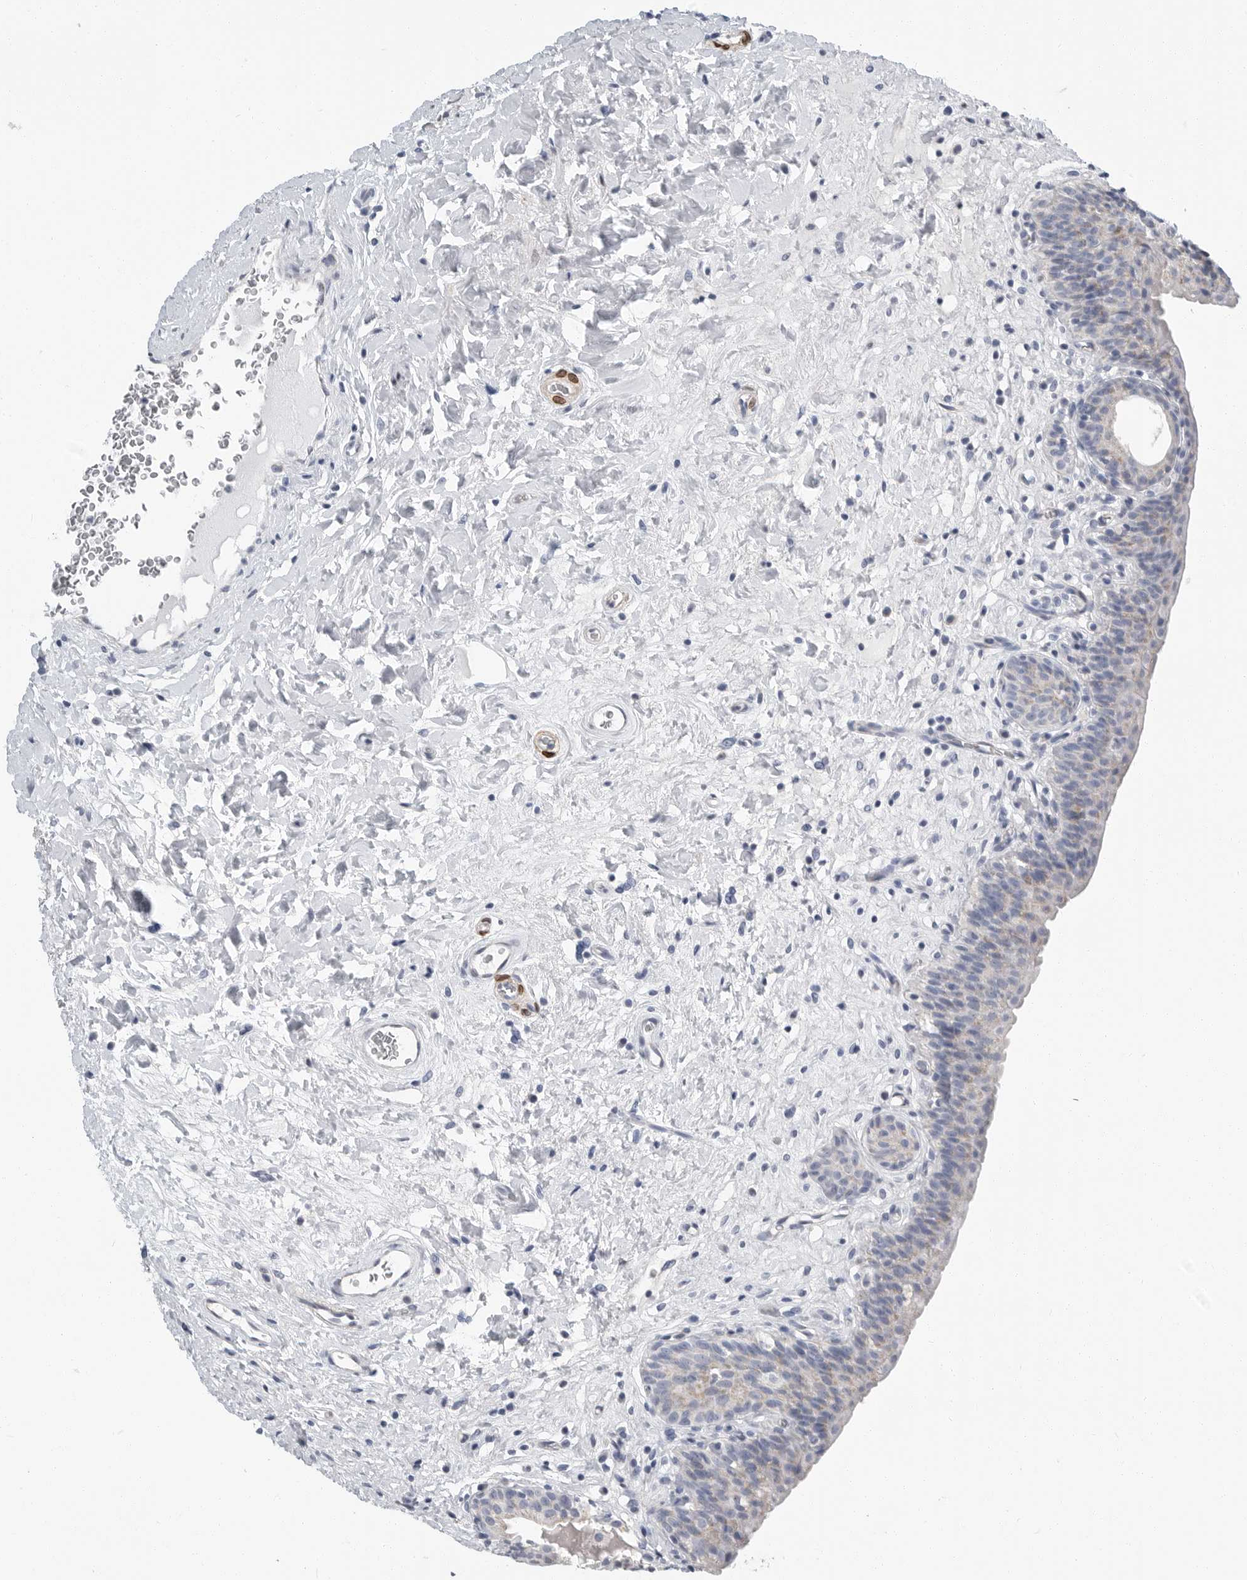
{"staining": {"intensity": "negative", "quantity": "none", "location": "none"}, "tissue": "urinary bladder", "cell_type": "Urothelial cells", "image_type": "normal", "snomed": [{"axis": "morphology", "description": "Normal tissue, NOS"}, {"axis": "topography", "description": "Urinary bladder"}], "caption": "A photomicrograph of human urinary bladder is negative for staining in urothelial cells. (DAB (3,3'-diaminobenzidine) immunohistochemistry, high magnification).", "gene": "PLN", "patient": {"sex": "male", "age": 83}}